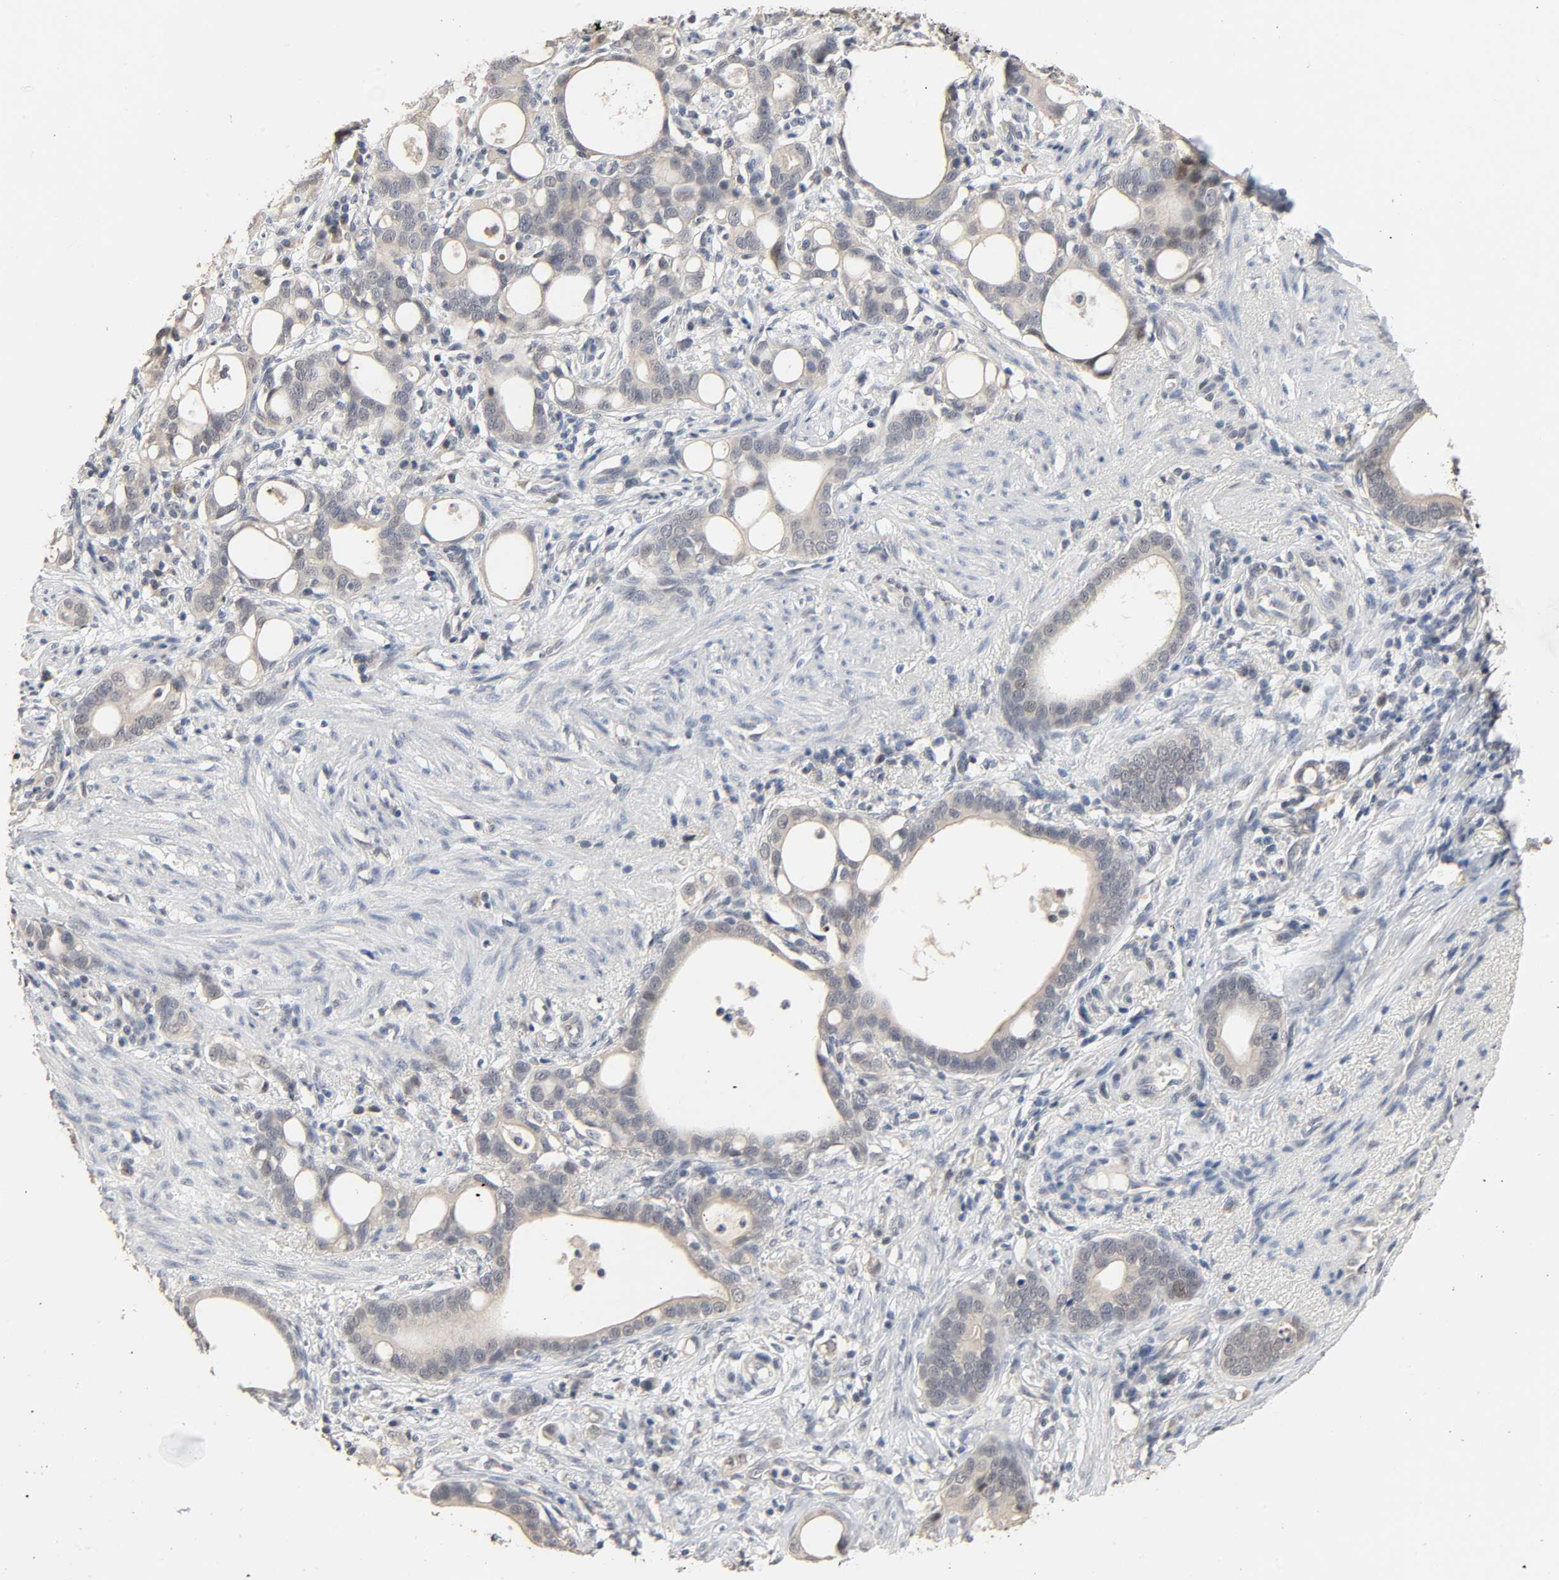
{"staining": {"intensity": "negative", "quantity": "none", "location": "none"}, "tissue": "stomach cancer", "cell_type": "Tumor cells", "image_type": "cancer", "snomed": [{"axis": "morphology", "description": "Adenocarcinoma, NOS"}, {"axis": "topography", "description": "Stomach"}], "caption": "Image shows no protein positivity in tumor cells of stomach adenocarcinoma tissue. (Stains: DAB (3,3'-diaminobenzidine) IHC with hematoxylin counter stain, Microscopy: brightfield microscopy at high magnification).", "gene": "MAGEA8", "patient": {"sex": "female", "age": 75}}